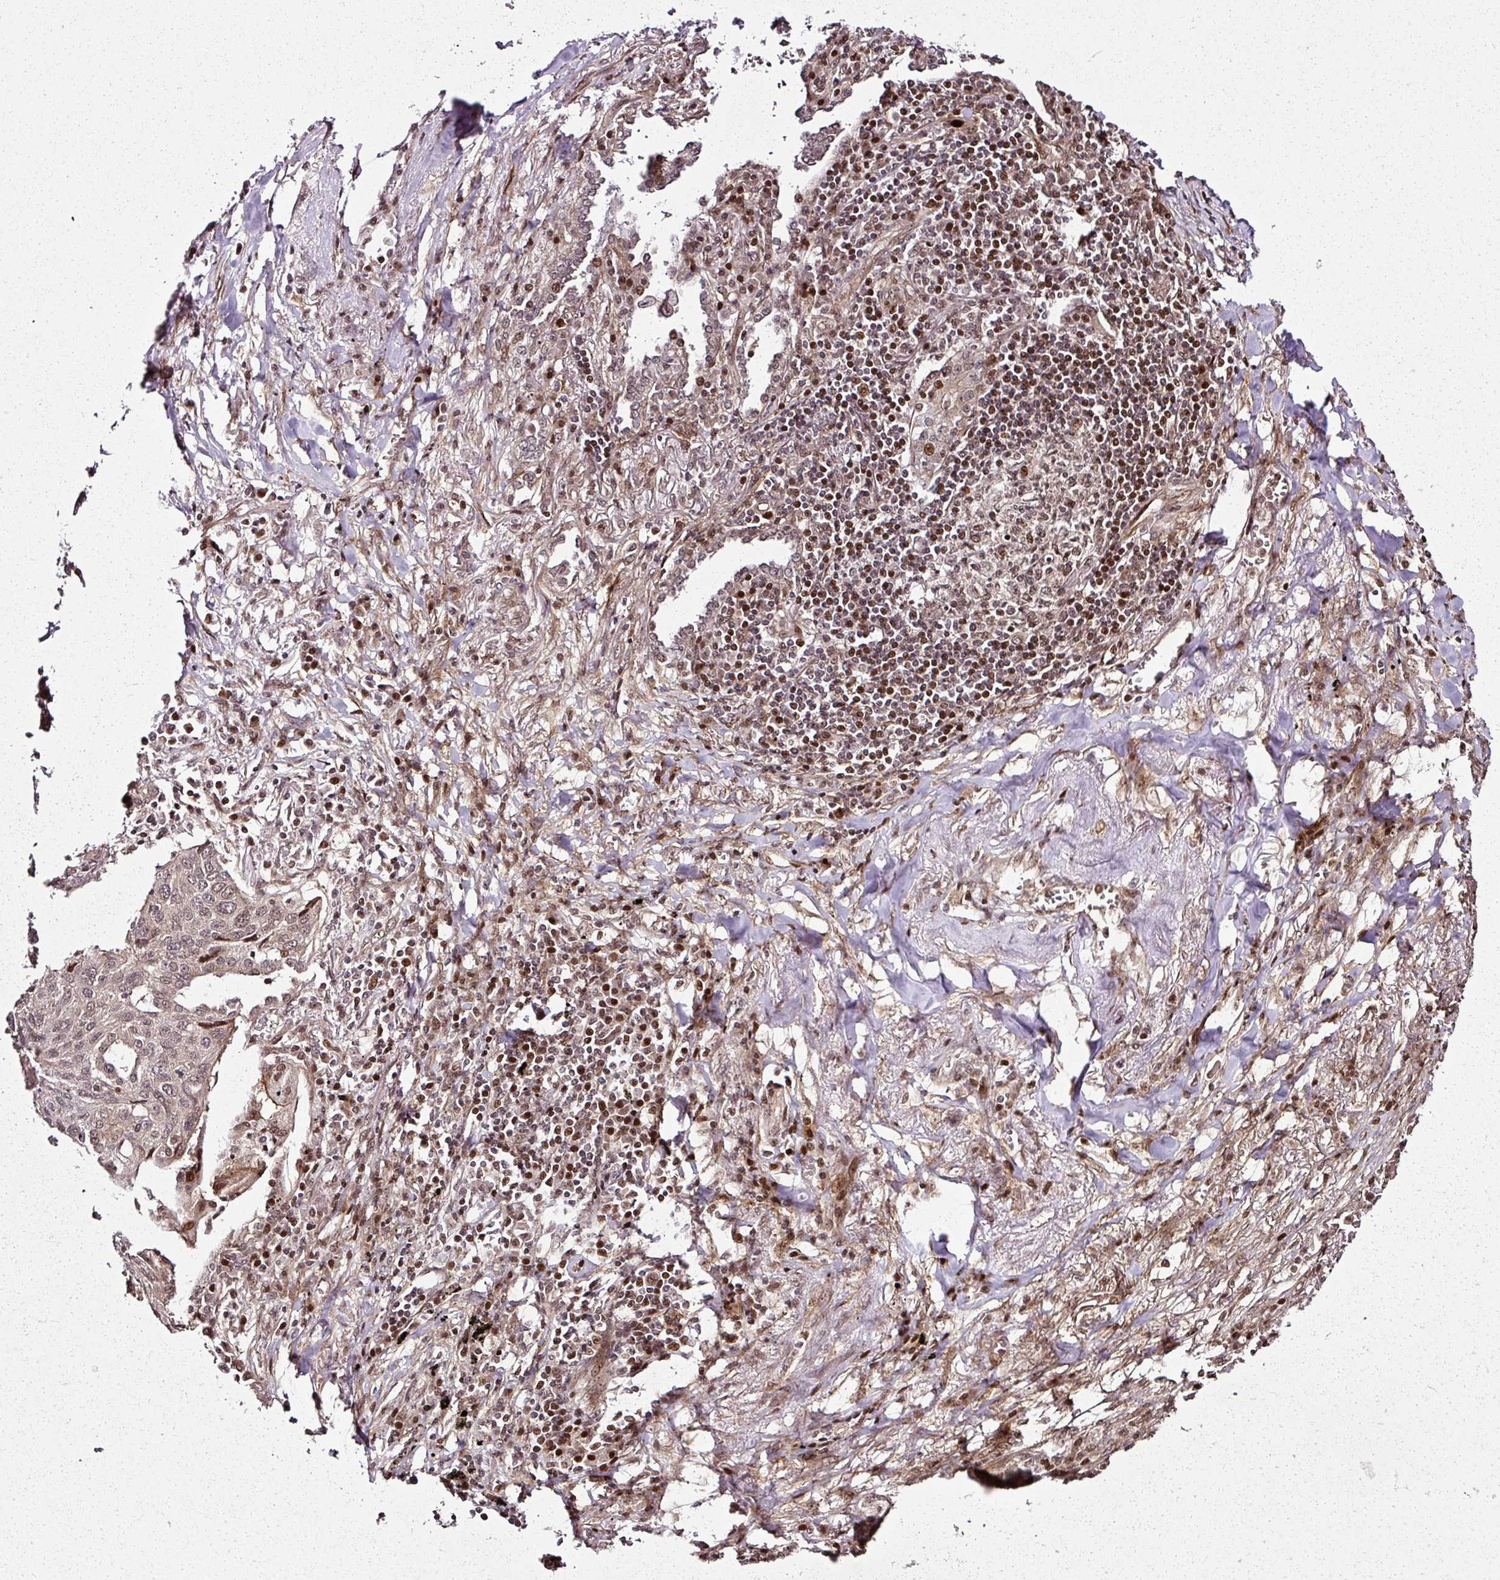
{"staining": {"intensity": "negative", "quantity": "none", "location": "none"}, "tissue": "lung cancer", "cell_type": "Tumor cells", "image_type": "cancer", "snomed": [{"axis": "morphology", "description": "Squamous cell carcinoma, NOS"}, {"axis": "topography", "description": "Lung"}], "caption": "High power microscopy image of an immunohistochemistry image of squamous cell carcinoma (lung), revealing no significant positivity in tumor cells.", "gene": "COPRS", "patient": {"sex": "female", "age": 63}}